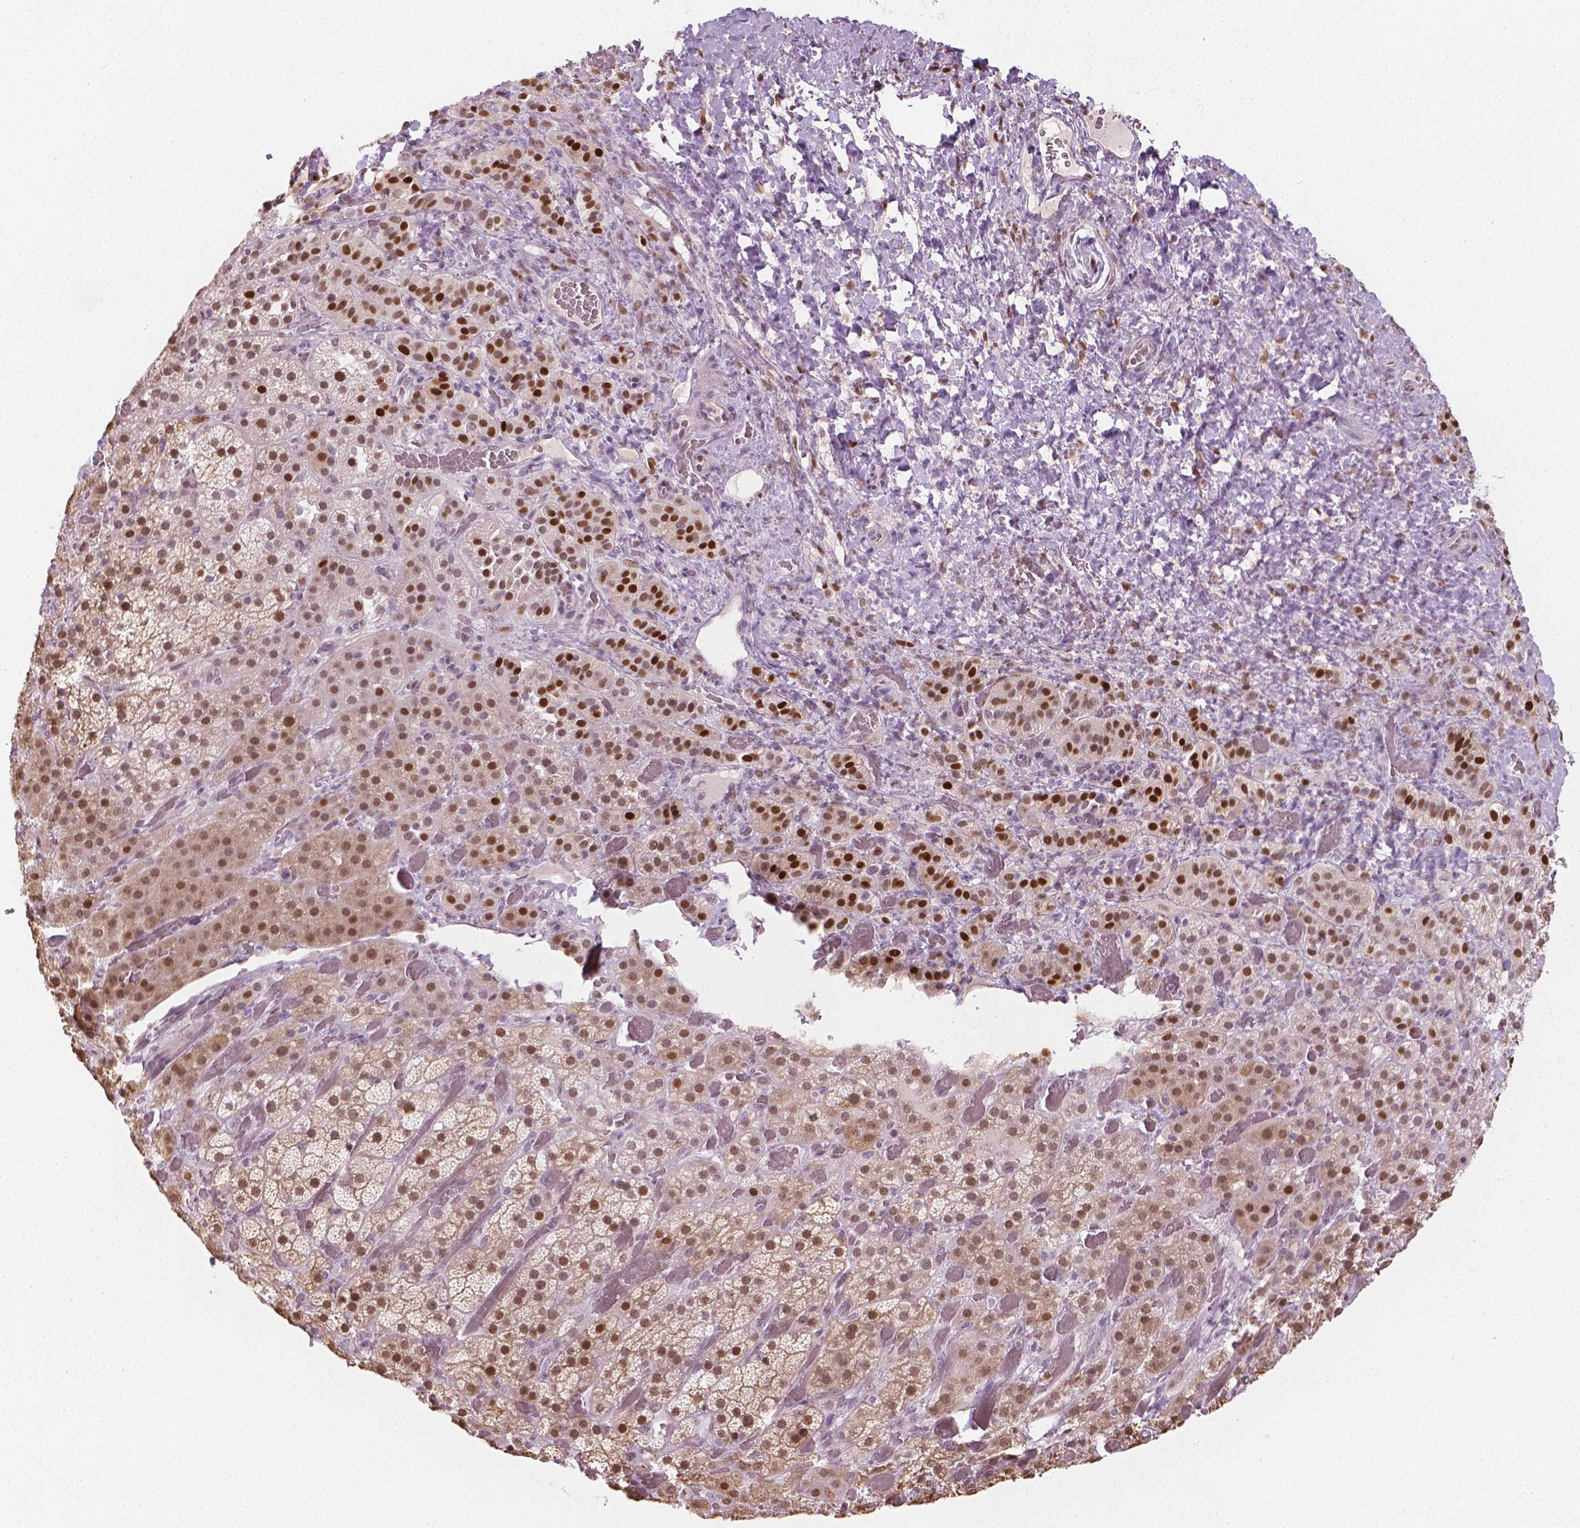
{"staining": {"intensity": "strong", "quantity": "25%-75%", "location": "cytoplasmic/membranous,nuclear"}, "tissue": "adrenal gland", "cell_type": "Glandular cells", "image_type": "normal", "snomed": [{"axis": "morphology", "description": "Normal tissue, NOS"}, {"axis": "topography", "description": "Adrenal gland"}], "caption": "A brown stain shows strong cytoplasmic/membranous,nuclear staining of a protein in glandular cells of normal adrenal gland. (Brightfield microscopy of DAB IHC at high magnification).", "gene": "CDKN1C", "patient": {"sex": "male", "age": 57}}